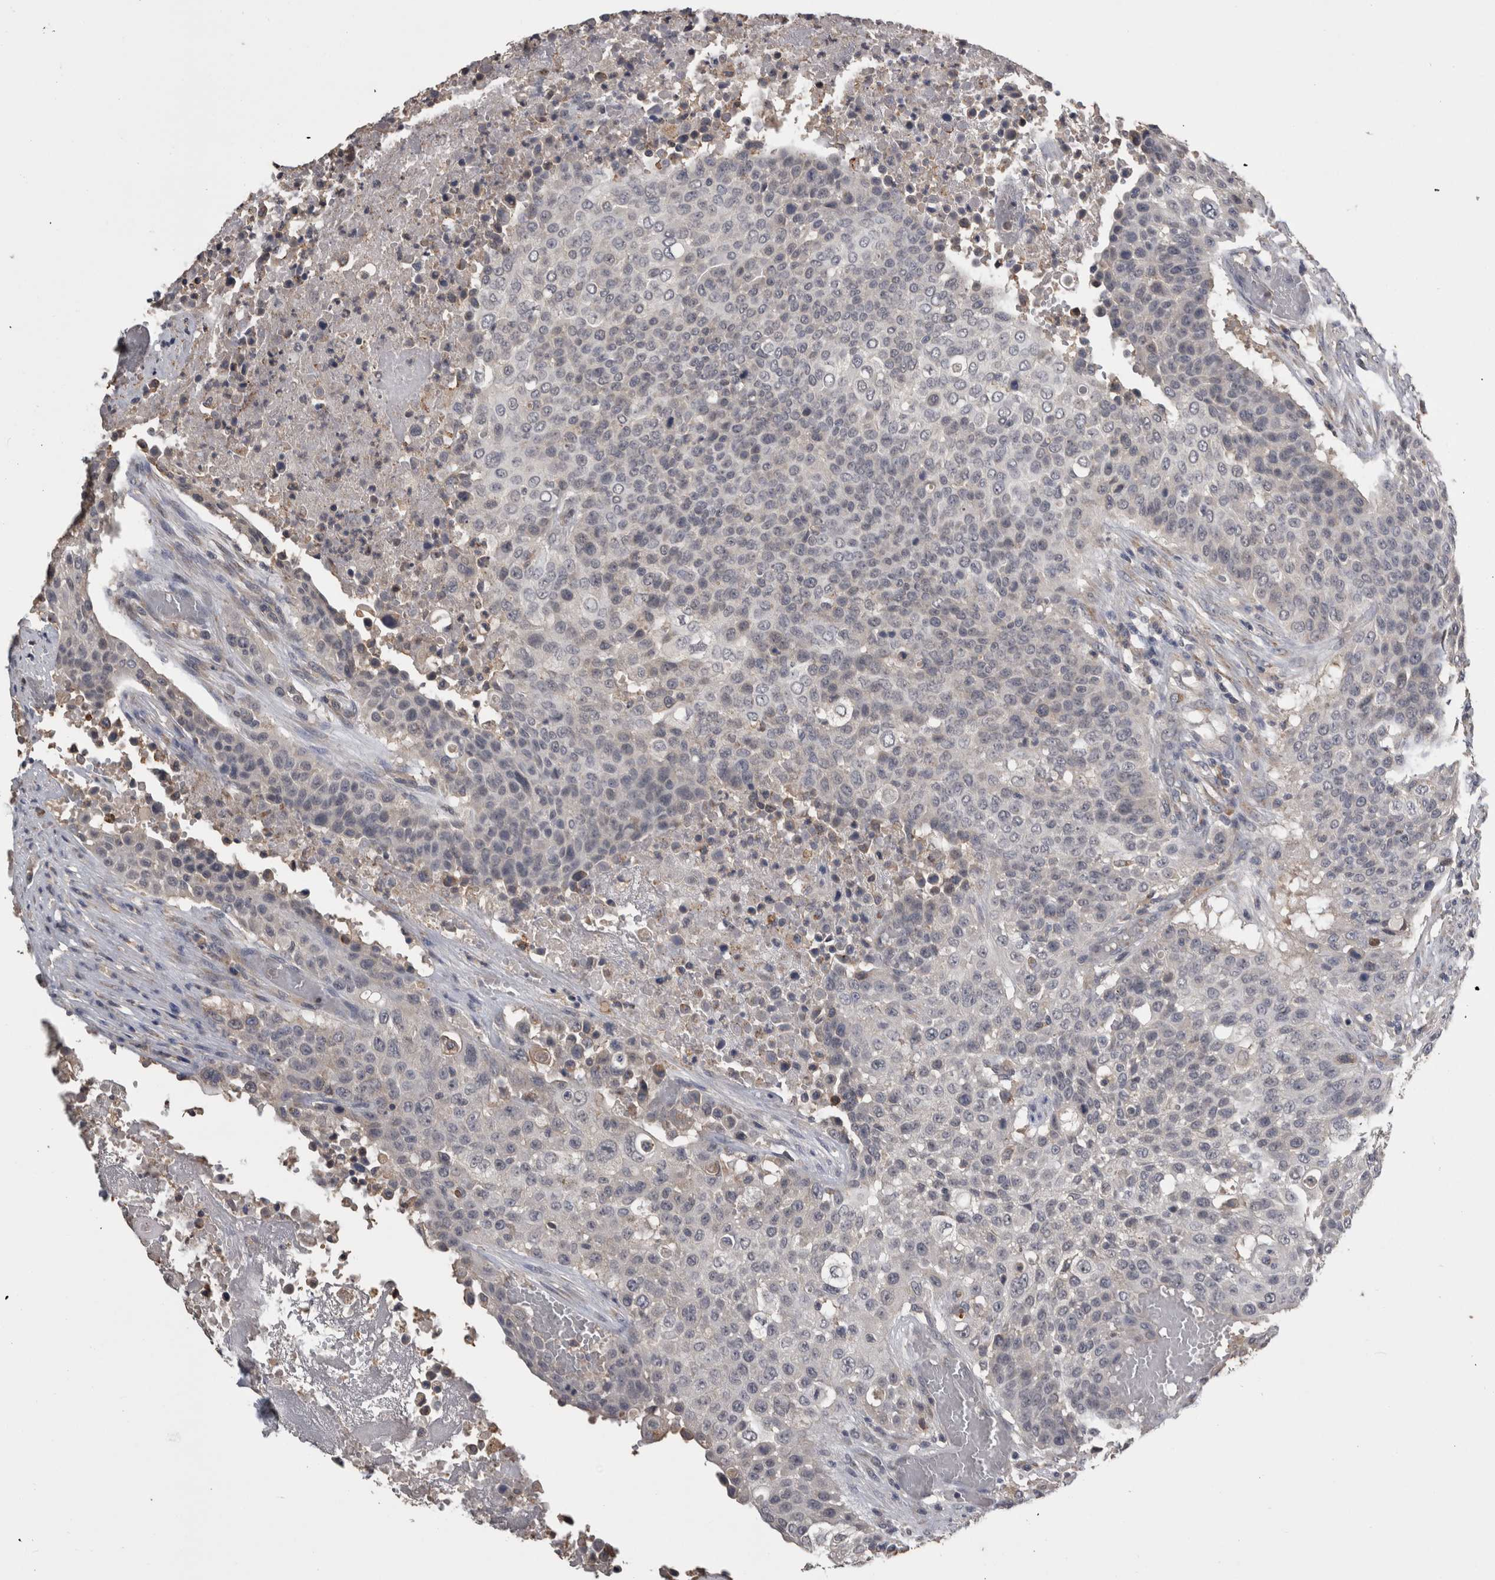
{"staining": {"intensity": "negative", "quantity": "none", "location": "none"}, "tissue": "urothelial cancer", "cell_type": "Tumor cells", "image_type": "cancer", "snomed": [{"axis": "morphology", "description": "Urothelial carcinoma, High grade"}, {"axis": "topography", "description": "Urinary bladder"}], "caption": "There is no significant staining in tumor cells of urothelial carcinoma (high-grade).", "gene": "ANXA13", "patient": {"sex": "male", "age": 74}}